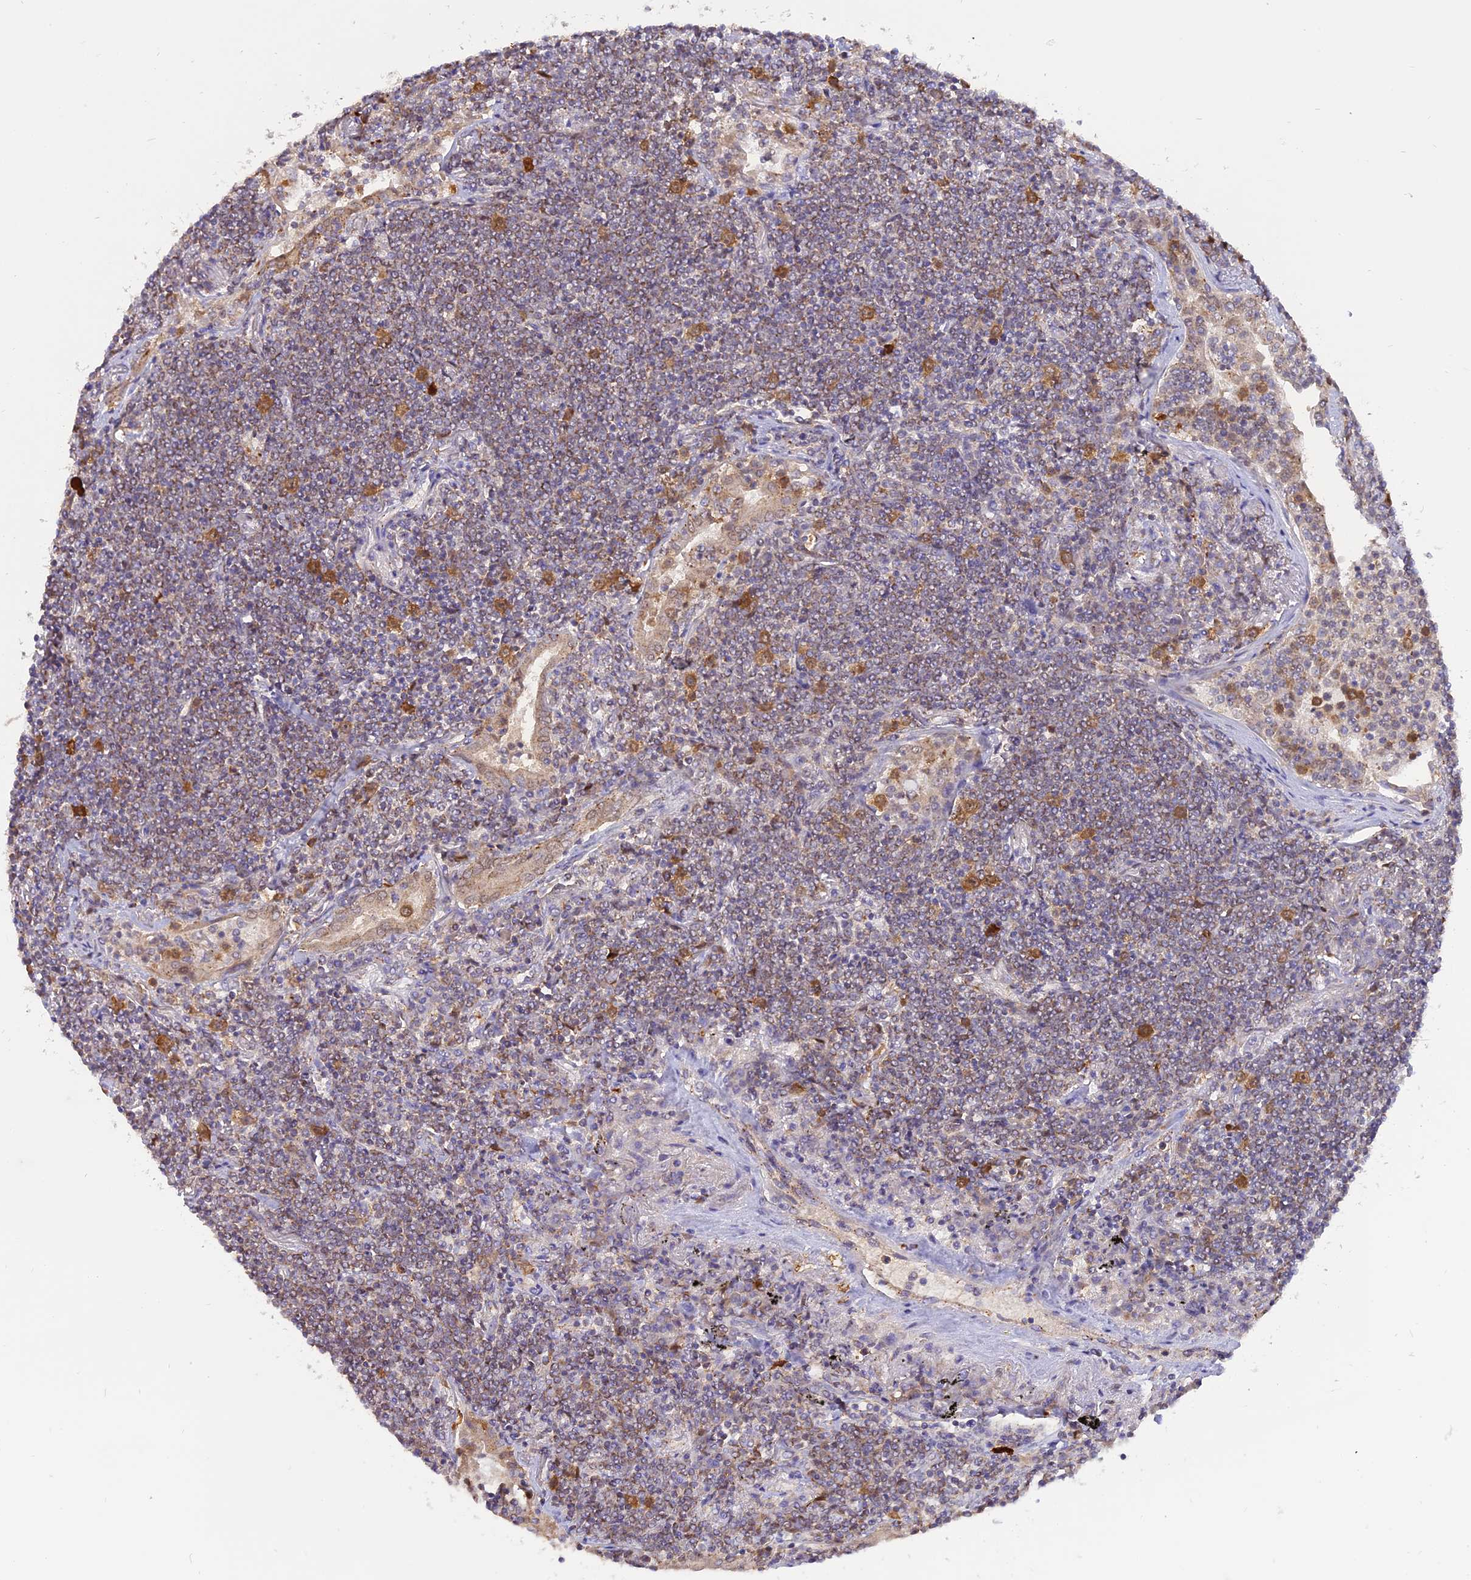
{"staining": {"intensity": "weak", "quantity": ">75%", "location": "cytoplasmic/membranous"}, "tissue": "lymphoma", "cell_type": "Tumor cells", "image_type": "cancer", "snomed": [{"axis": "morphology", "description": "Malignant lymphoma, non-Hodgkin's type, Low grade"}, {"axis": "topography", "description": "Lung"}], "caption": "This photomicrograph demonstrates IHC staining of lymphoma, with low weak cytoplasmic/membranous positivity in approximately >75% of tumor cells.", "gene": "CENPV", "patient": {"sex": "female", "age": 71}}